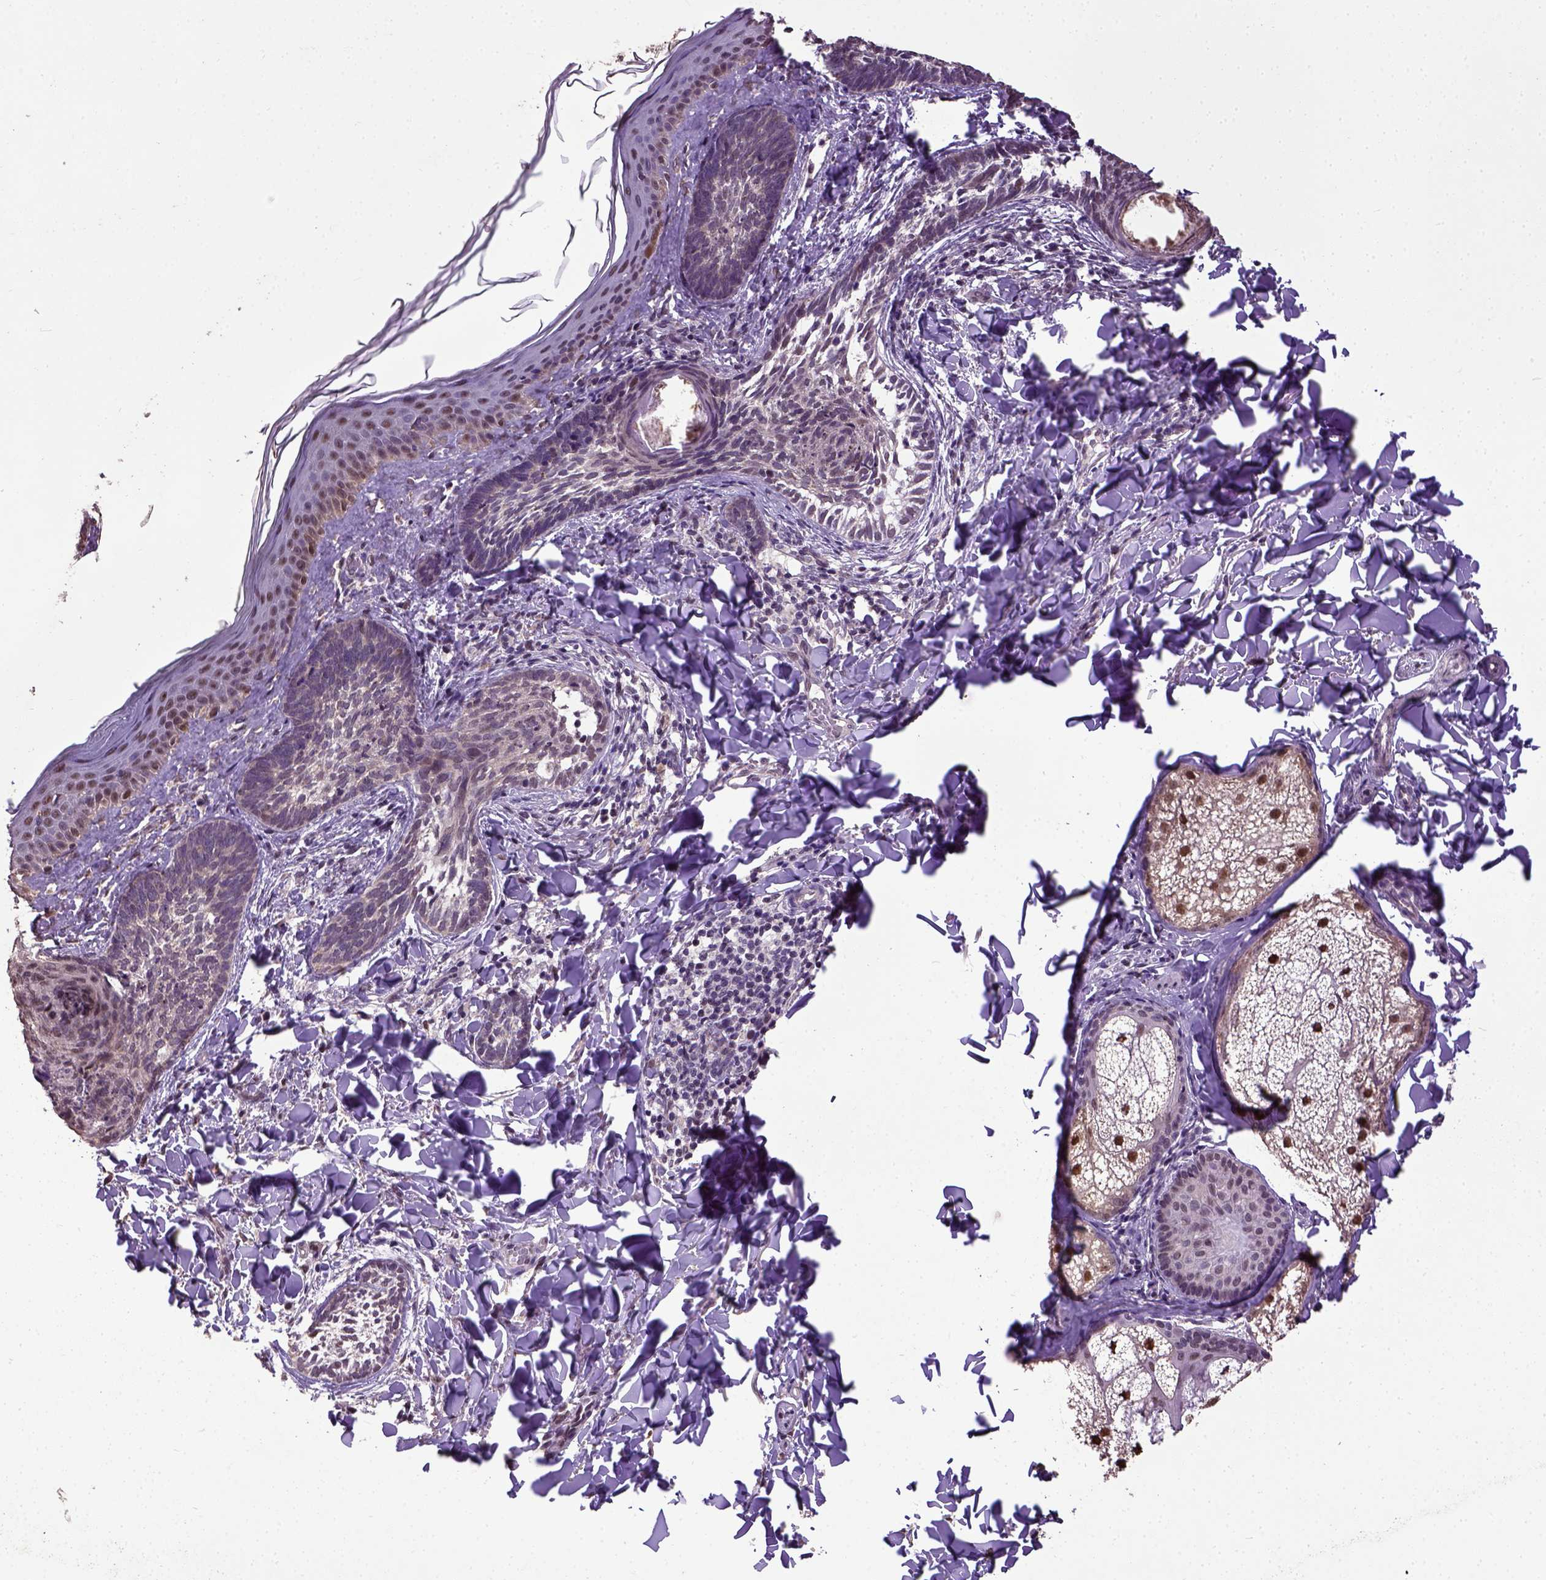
{"staining": {"intensity": "moderate", "quantity": "<25%", "location": "nuclear"}, "tissue": "skin cancer", "cell_type": "Tumor cells", "image_type": "cancer", "snomed": [{"axis": "morphology", "description": "Normal tissue, NOS"}, {"axis": "morphology", "description": "Basal cell carcinoma"}, {"axis": "topography", "description": "Skin"}], "caption": "Human skin cancer (basal cell carcinoma) stained for a protein (brown) displays moderate nuclear positive staining in about <25% of tumor cells.", "gene": "UBA3", "patient": {"sex": "male", "age": 46}}